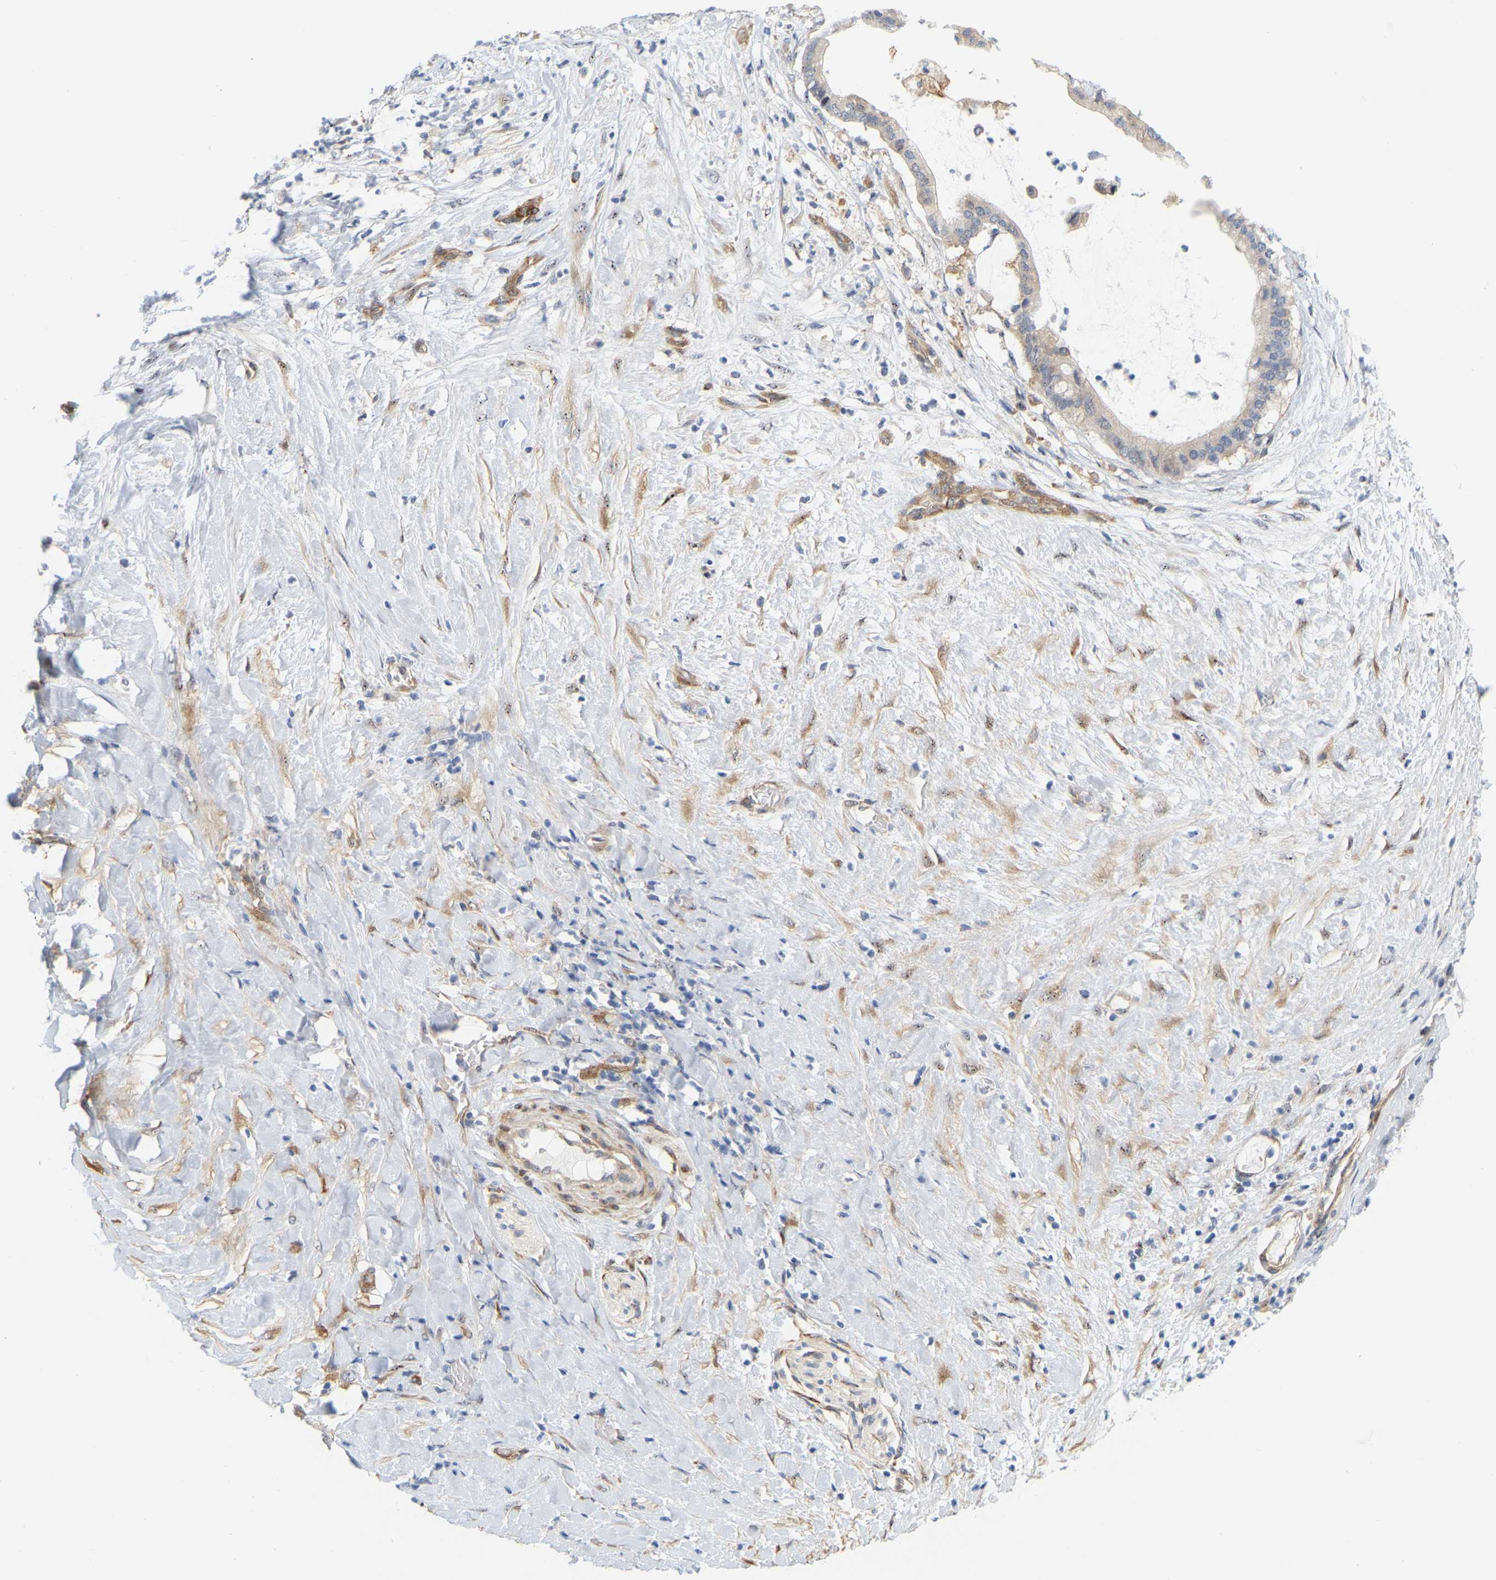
{"staining": {"intensity": "weak", "quantity": "25%-75%", "location": "cytoplasmic/membranous"}, "tissue": "pancreatic cancer", "cell_type": "Tumor cells", "image_type": "cancer", "snomed": [{"axis": "morphology", "description": "Adenocarcinoma, NOS"}, {"axis": "topography", "description": "Pancreas"}], "caption": "IHC photomicrograph of neoplastic tissue: pancreatic cancer stained using immunohistochemistry (IHC) reveals low levels of weak protein expression localized specifically in the cytoplasmic/membranous of tumor cells, appearing as a cytoplasmic/membranous brown color.", "gene": "RAPH1", "patient": {"sex": "male", "age": 41}}